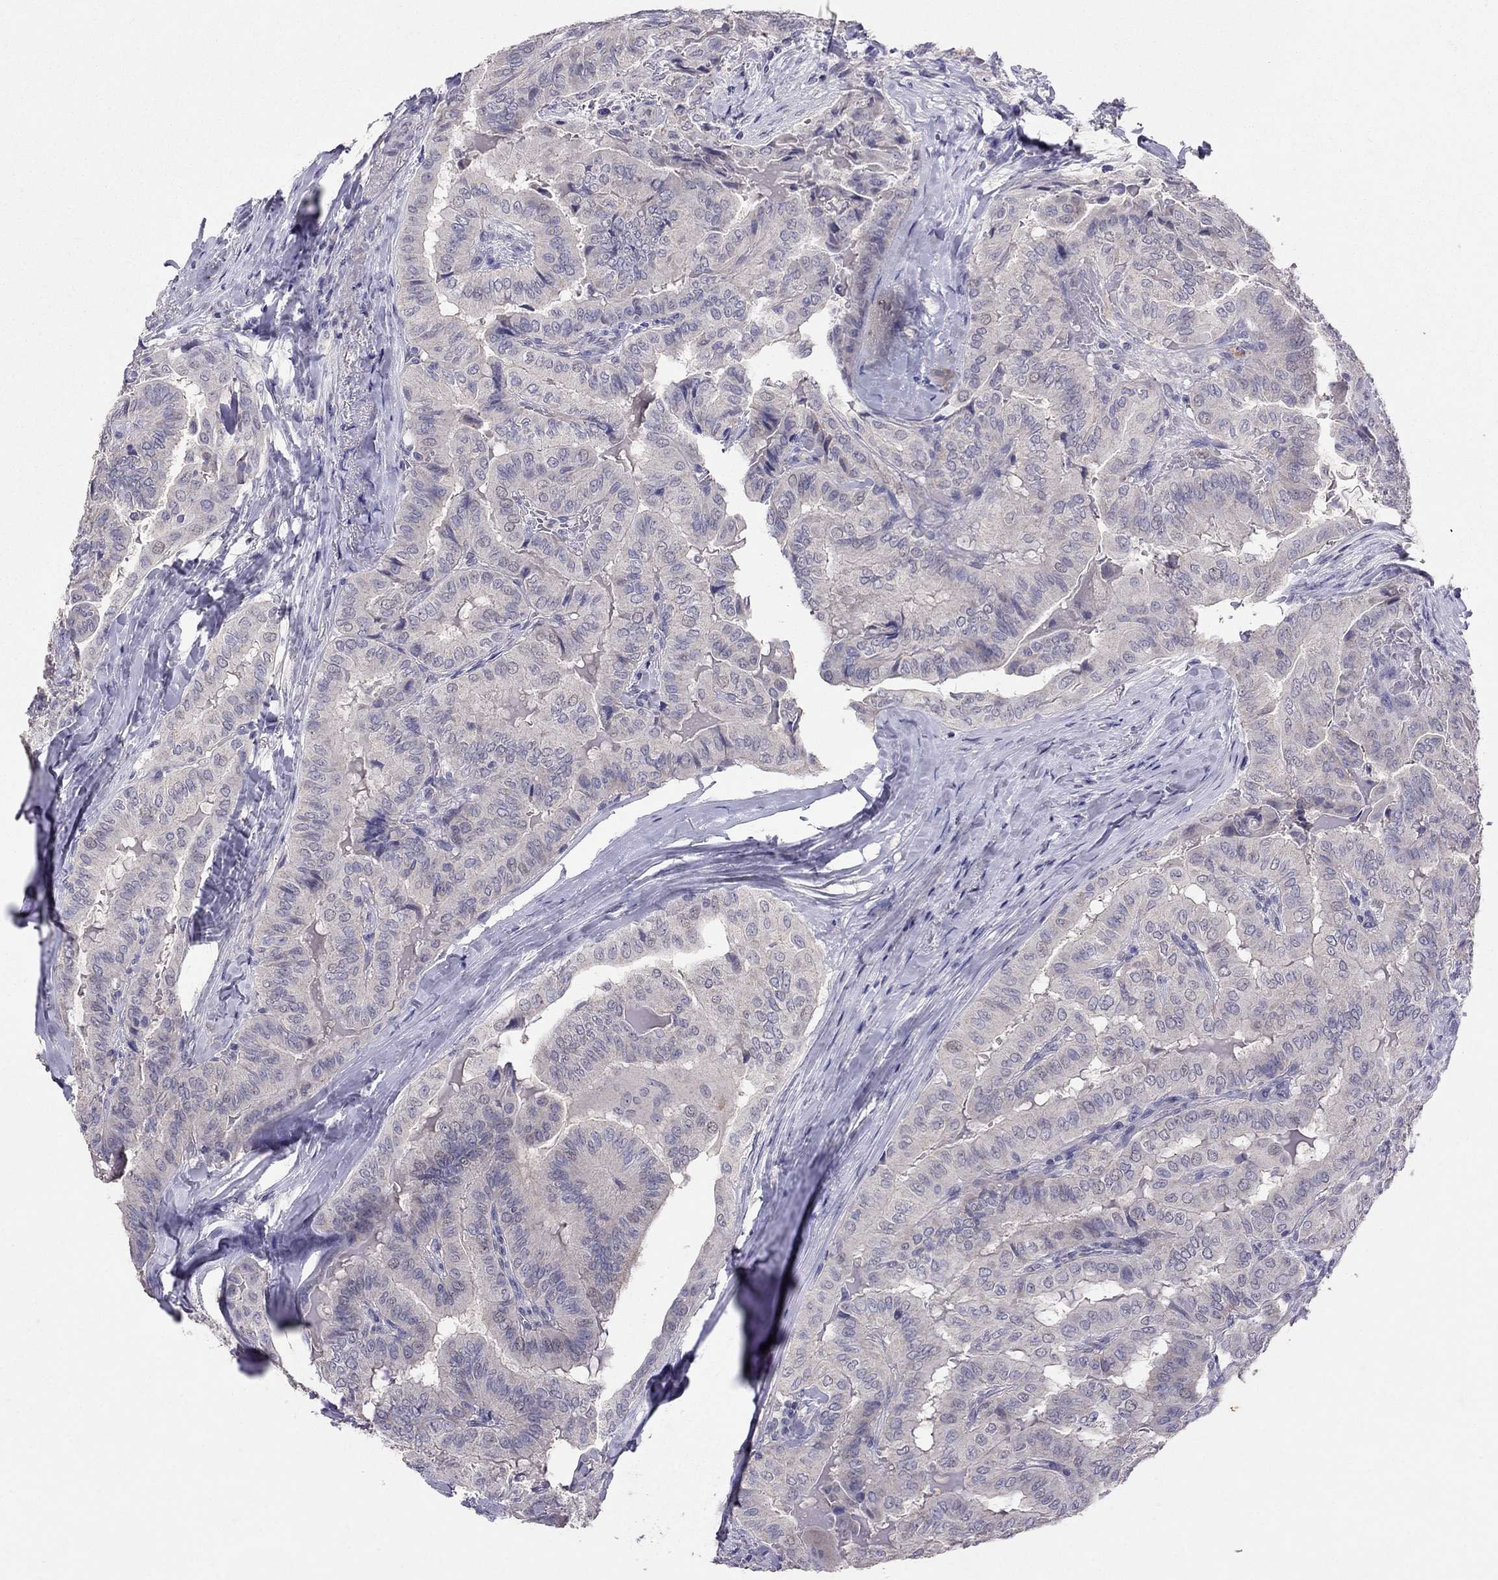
{"staining": {"intensity": "negative", "quantity": "none", "location": "none"}, "tissue": "thyroid cancer", "cell_type": "Tumor cells", "image_type": "cancer", "snomed": [{"axis": "morphology", "description": "Papillary adenocarcinoma, NOS"}, {"axis": "topography", "description": "Thyroid gland"}], "caption": "Protein analysis of thyroid papillary adenocarcinoma shows no significant staining in tumor cells. (DAB (3,3'-diaminobenzidine) immunohistochemistry (IHC) with hematoxylin counter stain).", "gene": "FST", "patient": {"sex": "female", "age": 68}}